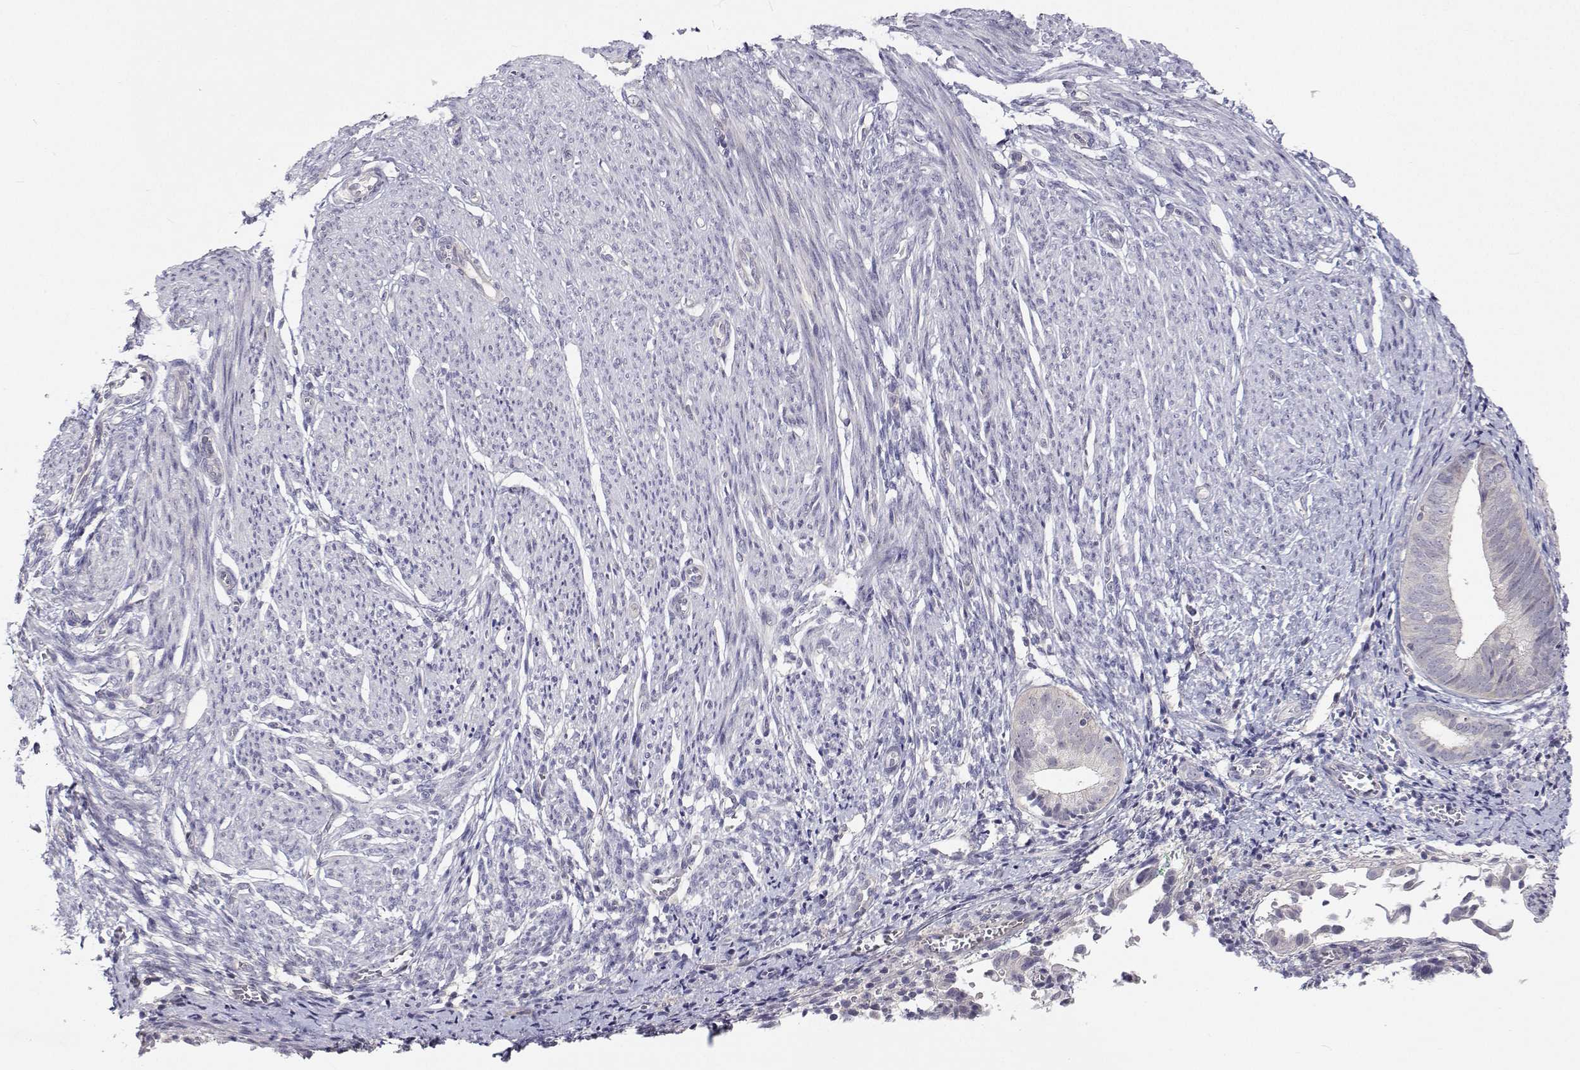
{"staining": {"intensity": "negative", "quantity": "none", "location": "none"}, "tissue": "endometrium", "cell_type": "Cells in endometrial stroma", "image_type": "normal", "snomed": [{"axis": "morphology", "description": "Normal tissue, NOS"}, {"axis": "topography", "description": "Endometrium"}], "caption": "IHC micrograph of unremarkable endometrium stained for a protein (brown), which reveals no staining in cells in endometrial stroma.", "gene": "MYPN", "patient": {"sex": "female", "age": 50}}